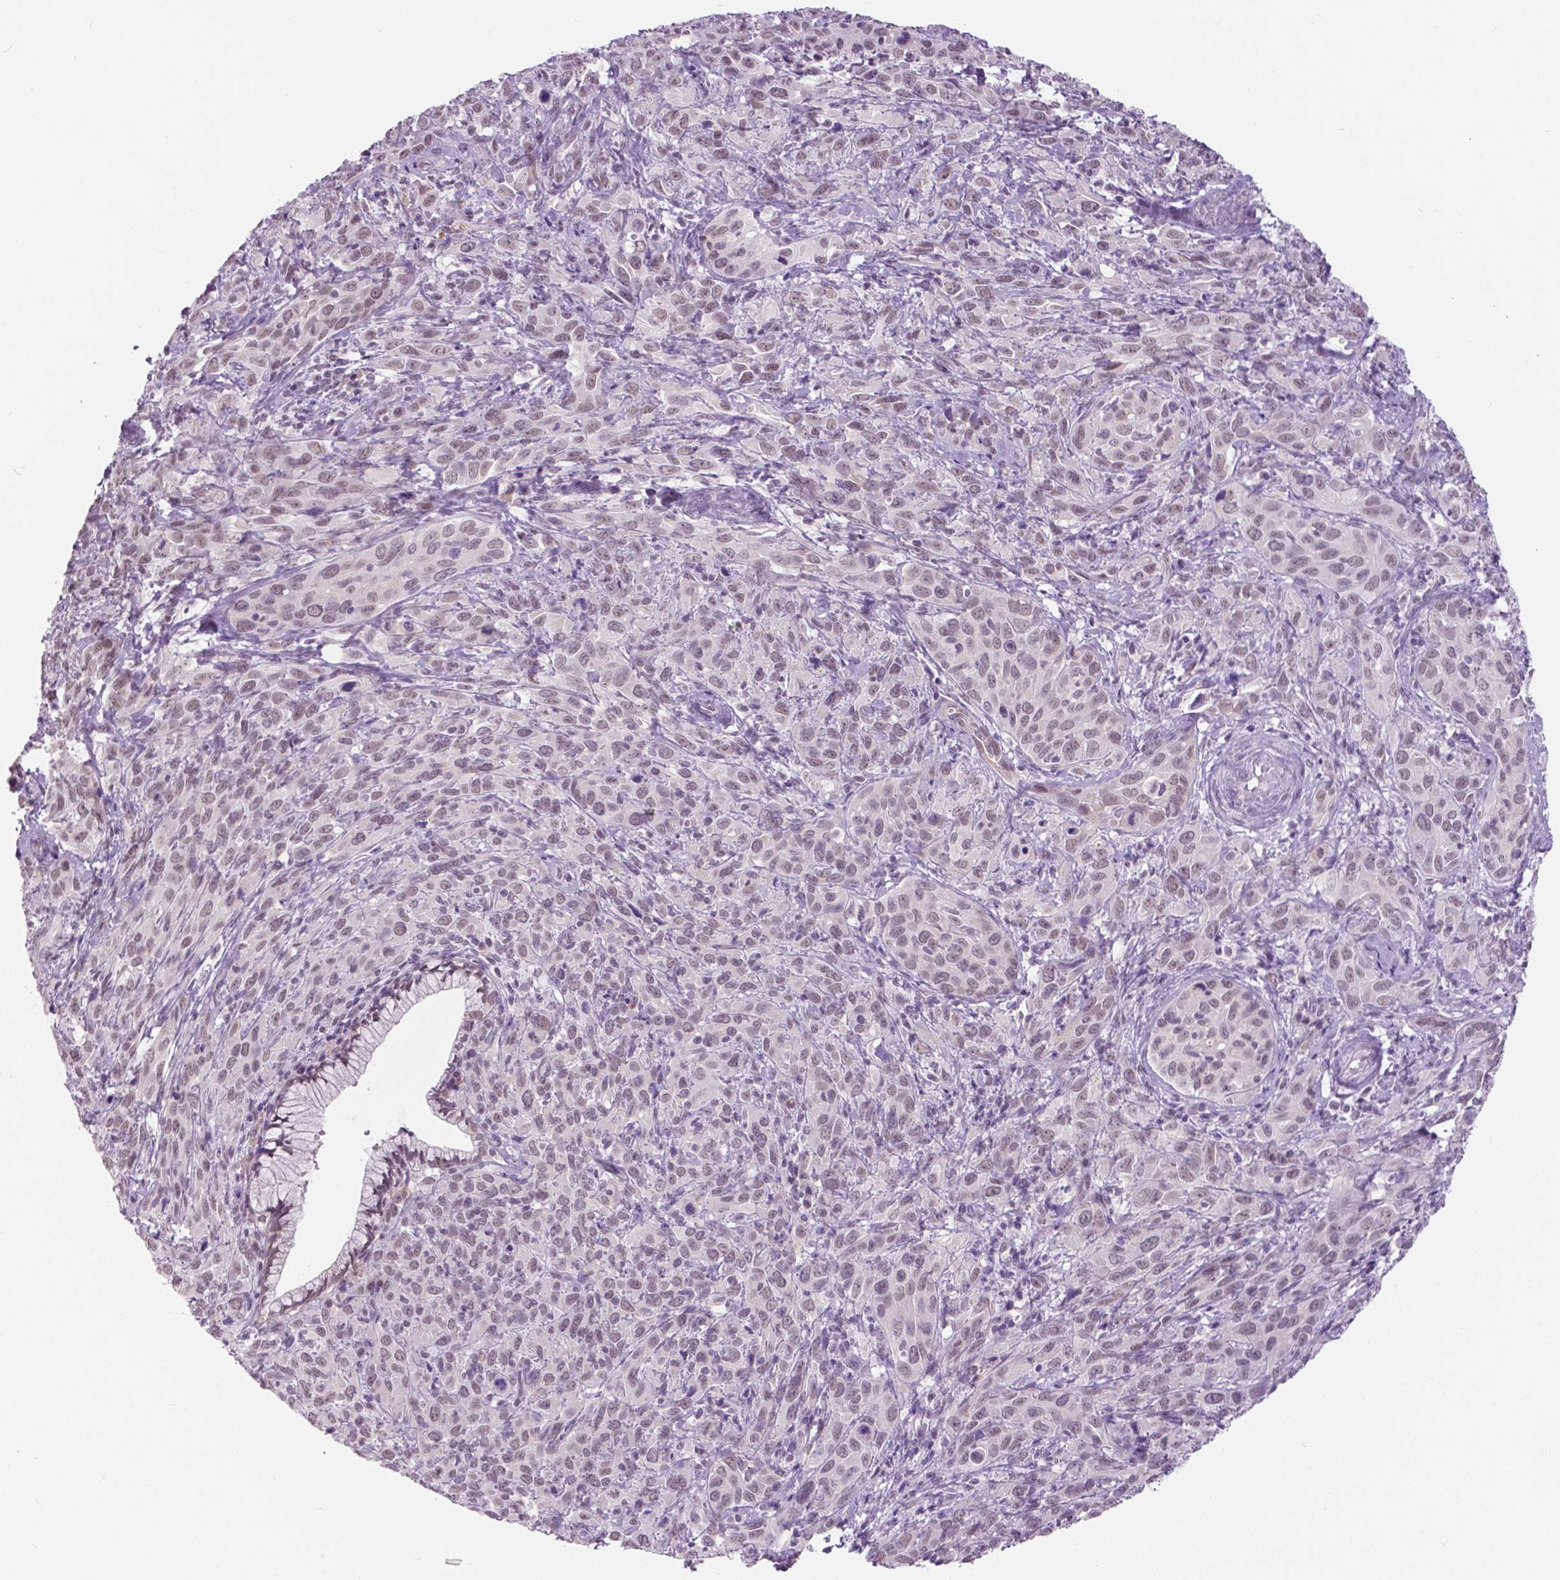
{"staining": {"intensity": "weak", "quantity": "<25%", "location": "nuclear"}, "tissue": "cervical cancer", "cell_type": "Tumor cells", "image_type": "cancer", "snomed": [{"axis": "morphology", "description": "Squamous cell carcinoma, NOS"}, {"axis": "topography", "description": "Cervix"}], "caption": "Tumor cells are negative for protein expression in human squamous cell carcinoma (cervical).", "gene": "MYOM1", "patient": {"sex": "female", "age": 51}}